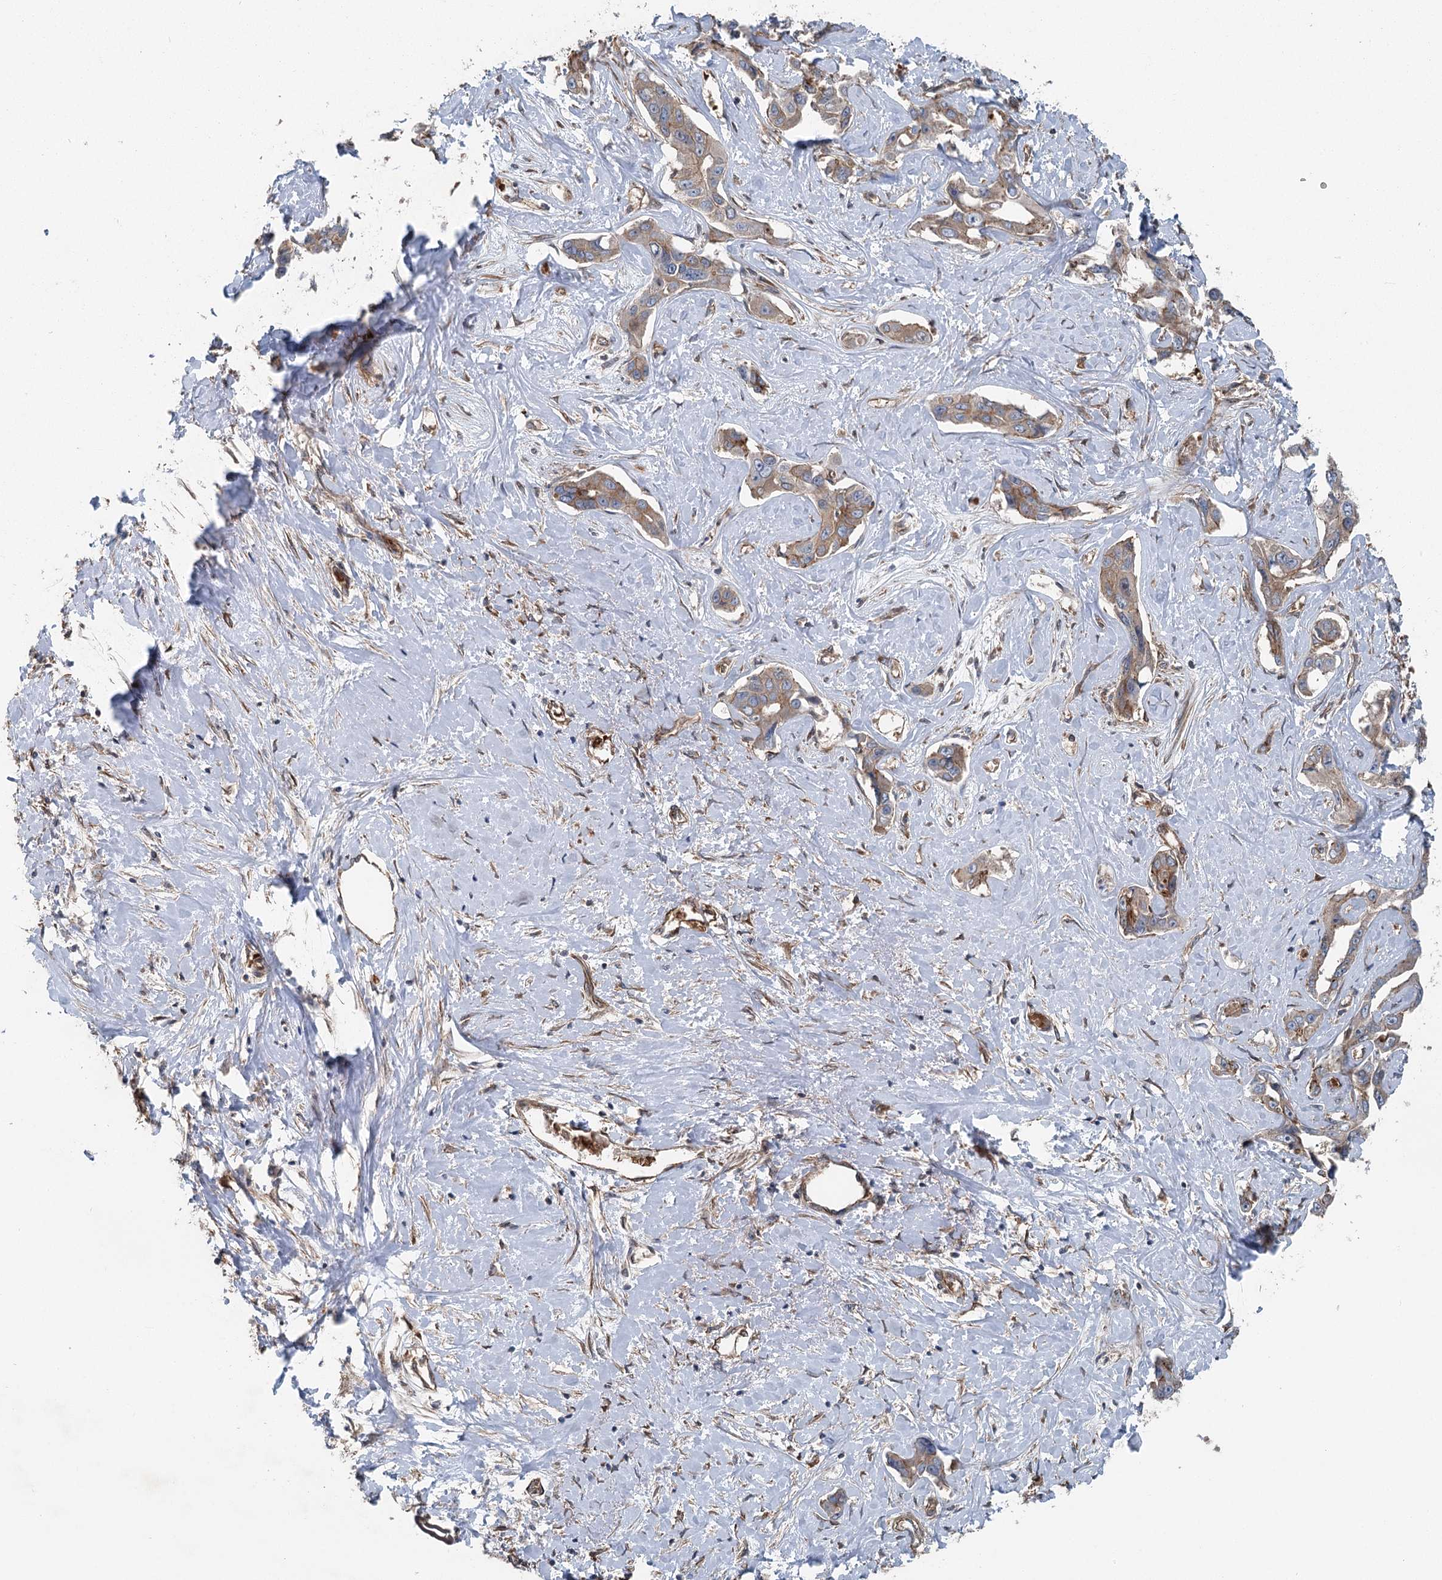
{"staining": {"intensity": "moderate", "quantity": "25%-75%", "location": "cytoplasmic/membranous"}, "tissue": "liver cancer", "cell_type": "Tumor cells", "image_type": "cancer", "snomed": [{"axis": "morphology", "description": "Cholangiocarcinoma"}, {"axis": "topography", "description": "Liver"}], "caption": "A brown stain shows moderate cytoplasmic/membranous positivity of a protein in human liver cholangiocarcinoma tumor cells.", "gene": "IQSEC1", "patient": {"sex": "male", "age": 59}}